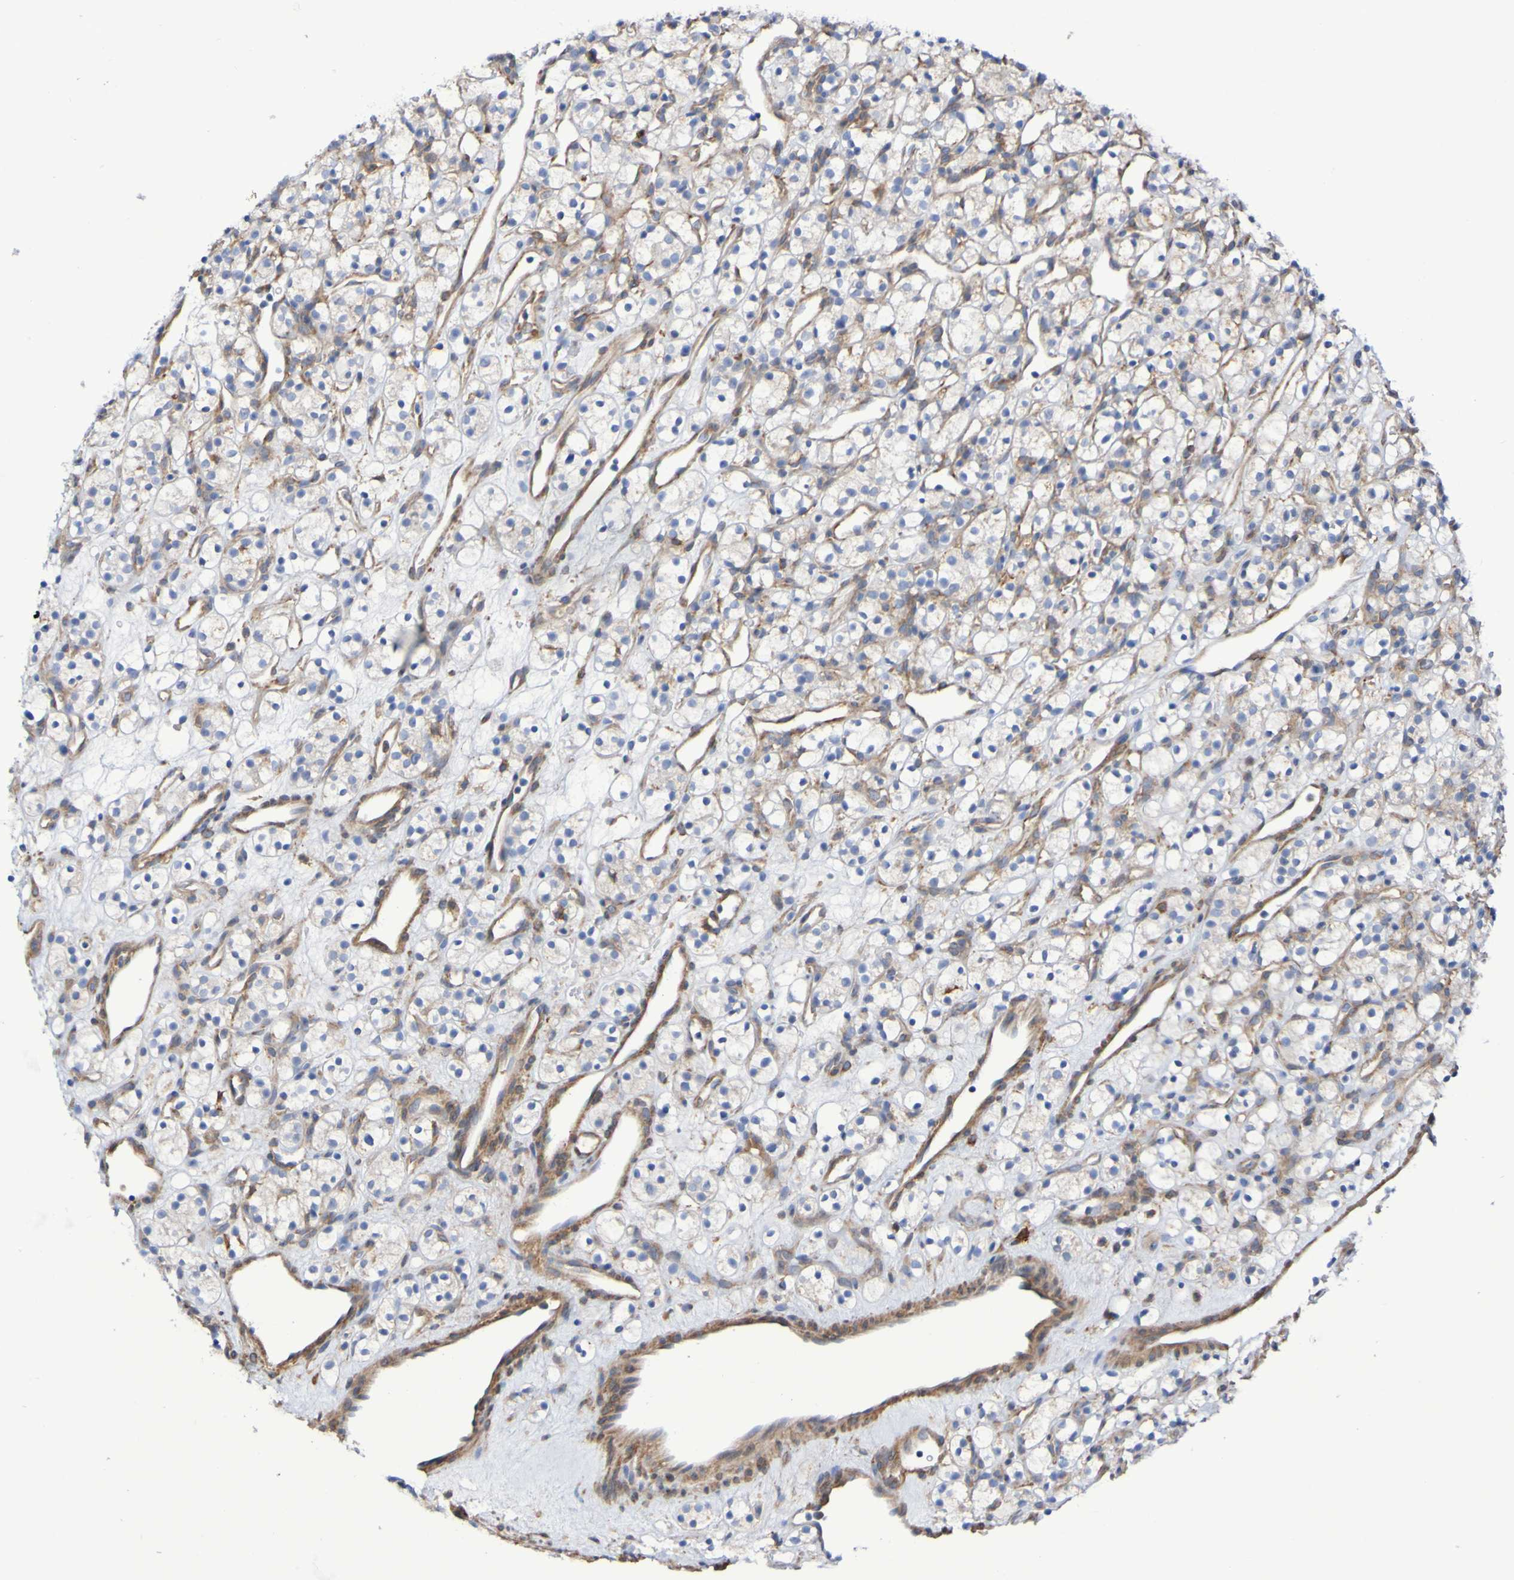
{"staining": {"intensity": "weak", "quantity": "<25%", "location": "cytoplasmic/membranous"}, "tissue": "renal cancer", "cell_type": "Tumor cells", "image_type": "cancer", "snomed": [{"axis": "morphology", "description": "Adenocarcinoma, NOS"}, {"axis": "topography", "description": "Kidney"}], "caption": "The image demonstrates no significant expression in tumor cells of renal cancer (adenocarcinoma).", "gene": "SCRG1", "patient": {"sex": "female", "age": 60}}